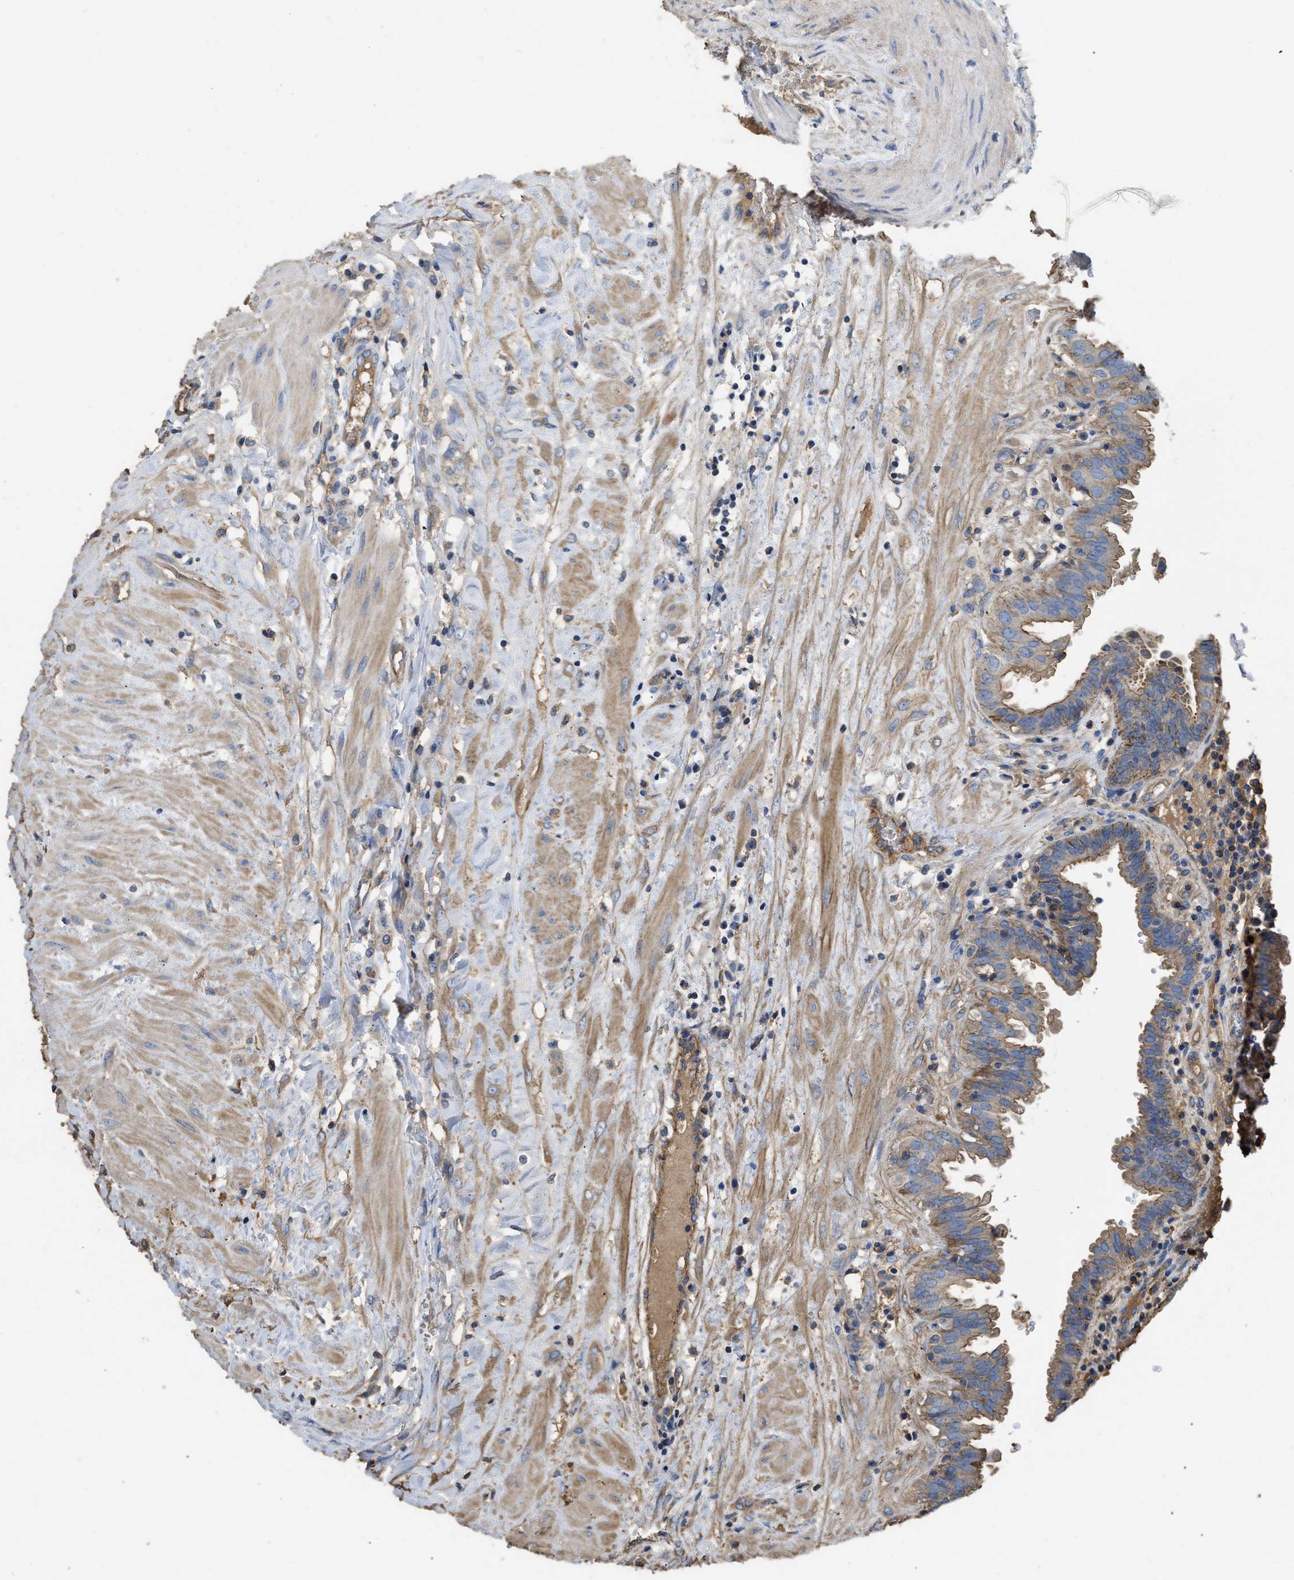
{"staining": {"intensity": "weak", "quantity": ">75%", "location": "cytoplasmic/membranous"}, "tissue": "fallopian tube", "cell_type": "Glandular cells", "image_type": "normal", "snomed": [{"axis": "morphology", "description": "Normal tissue, NOS"}, {"axis": "topography", "description": "Fallopian tube"}, {"axis": "topography", "description": "Placenta"}], "caption": "Benign fallopian tube shows weak cytoplasmic/membranous staining in approximately >75% of glandular cells.", "gene": "USP4", "patient": {"sex": "female", "age": 32}}